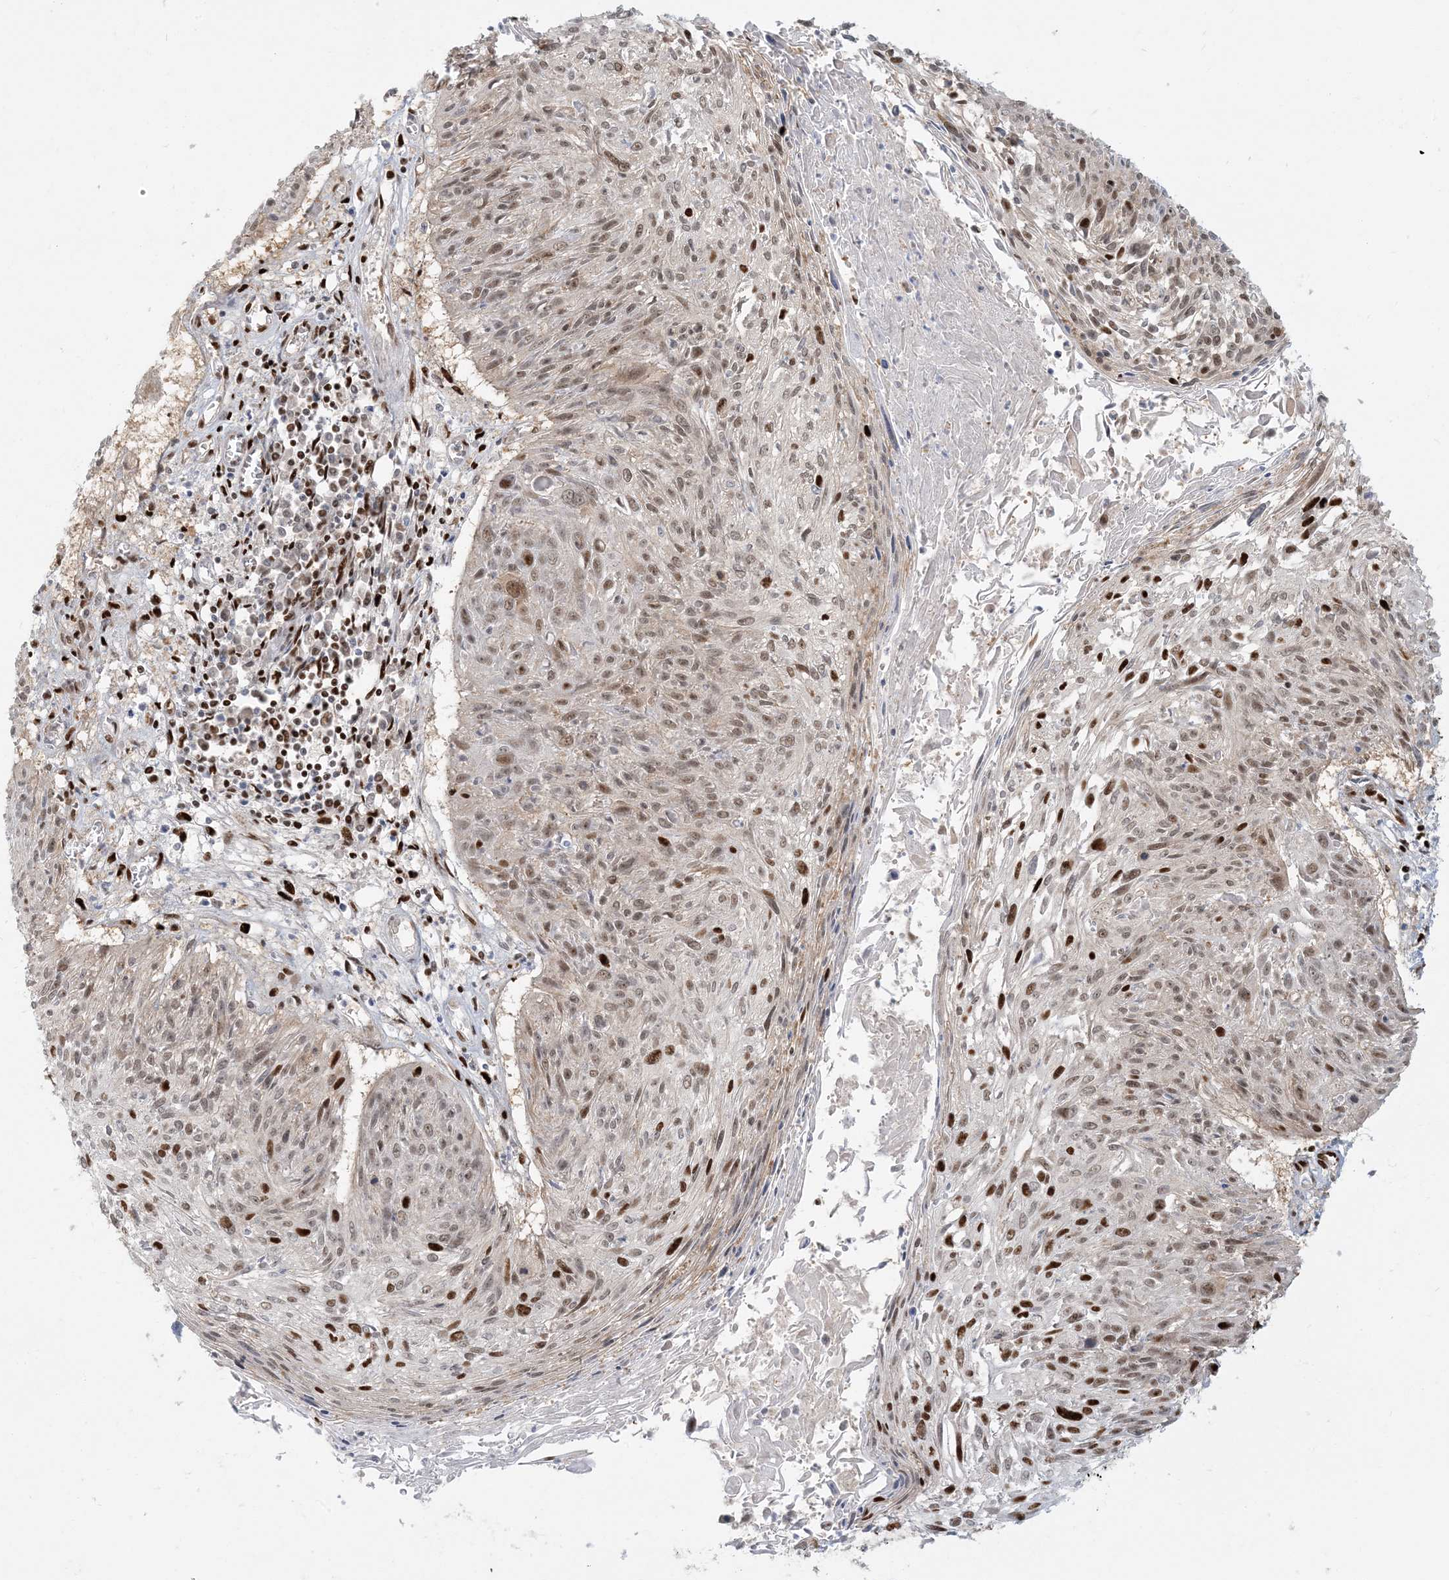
{"staining": {"intensity": "strong", "quantity": "<25%", "location": "nuclear"}, "tissue": "cervical cancer", "cell_type": "Tumor cells", "image_type": "cancer", "snomed": [{"axis": "morphology", "description": "Squamous cell carcinoma, NOS"}, {"axis": "topography", "description": "Cervix"}], "caption": "A histopathology image of human cervical squamous cell carcinoma stained for a protein reveals strong nuclear brown staining in tumor cells. Nuclei are stained in blue.", "gene": "CKS2", "patient": {"sex": "female", "age": 51}}